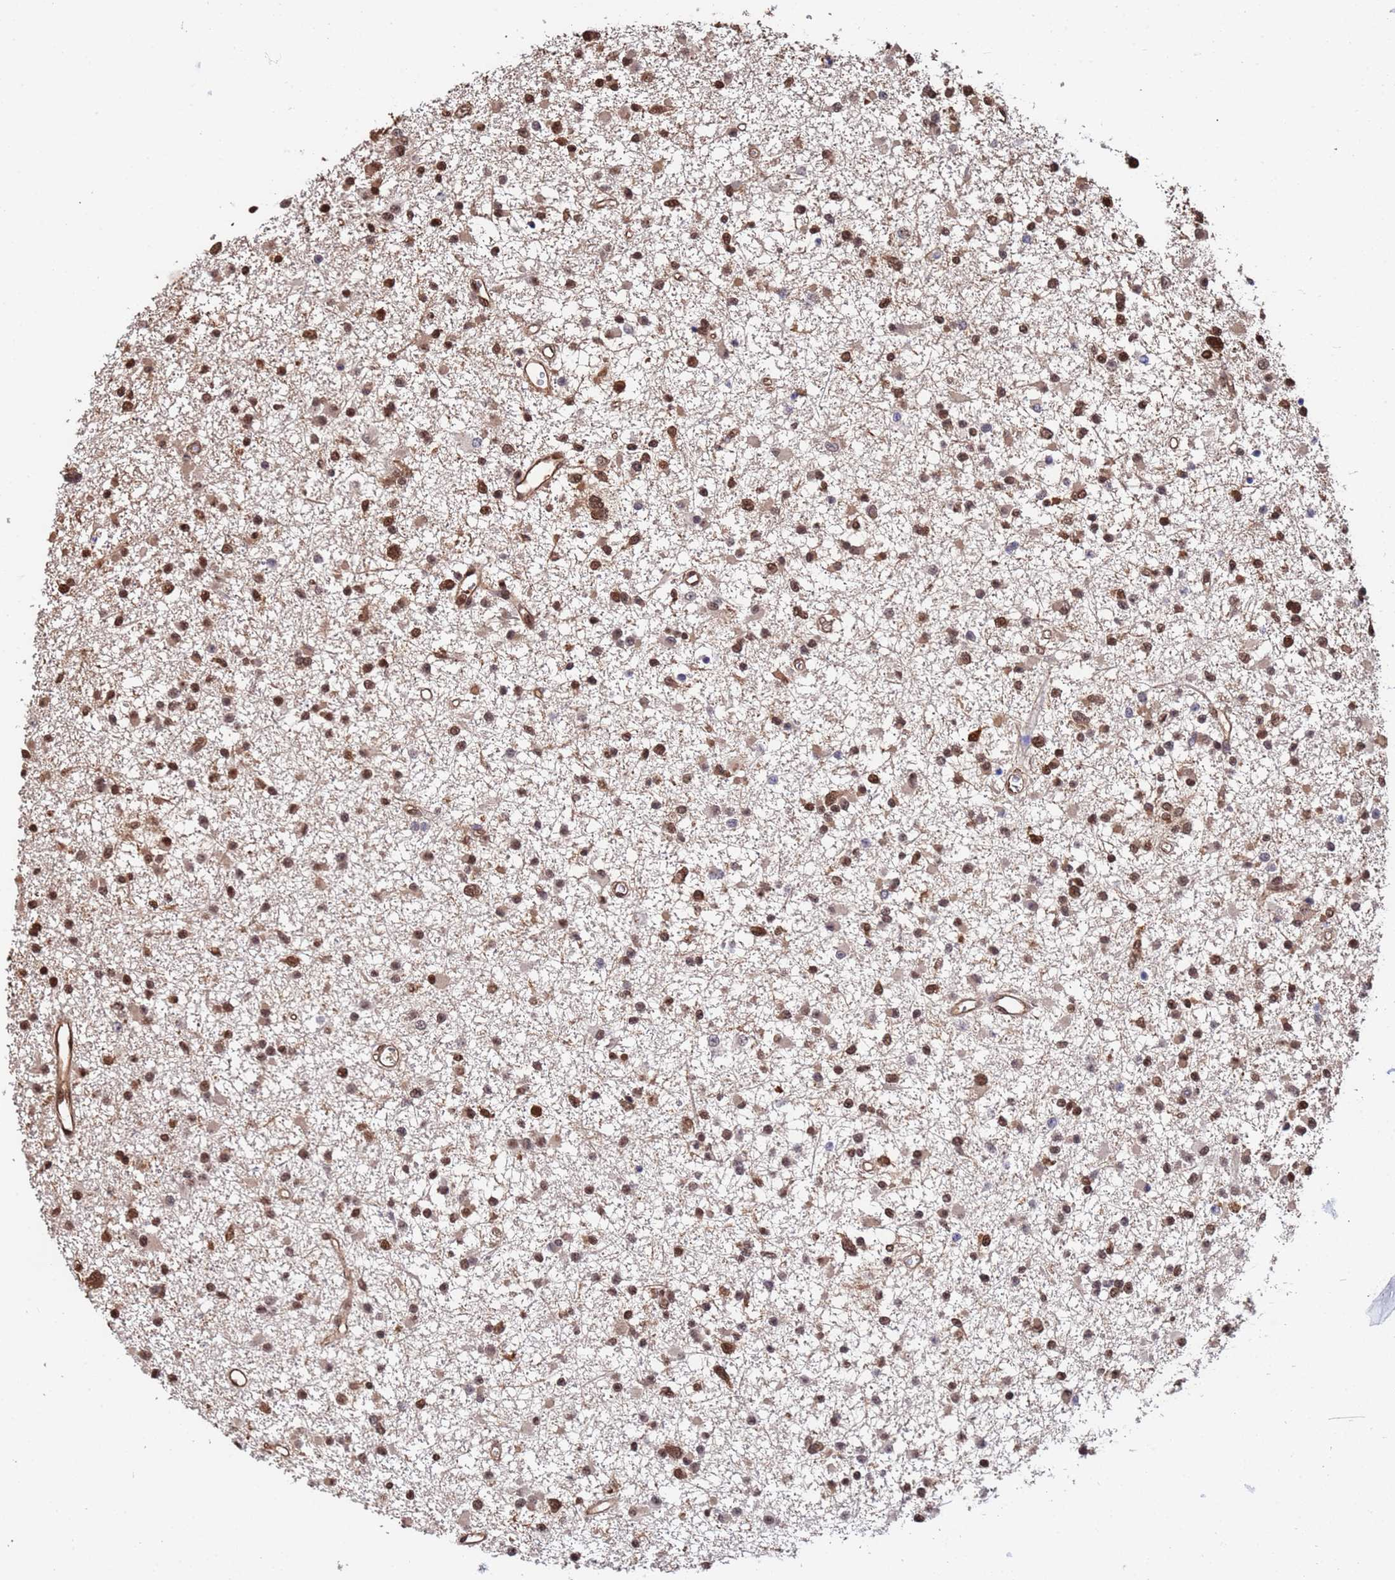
{"staining": {"intensity": "moderate", "quantity": ">75%", "location": "nuclear"}, "tissue": "glioma", "cell_type": "Tumor cells", "image_type": "cancer", "snomed": [{"axis": "morphology", "description": "Glioma, malignant, Low grade"}, {"axis": "topography", "description": "Brain"}], "caption": "An image showing moderate nuclear positivity in approximately >75% of tumor cells in malignant low-grade glioma, as visualized by brown immunohistochemical staining.", "gene": "SUMO4", "patient": {"sex": "female", "age": 22}}